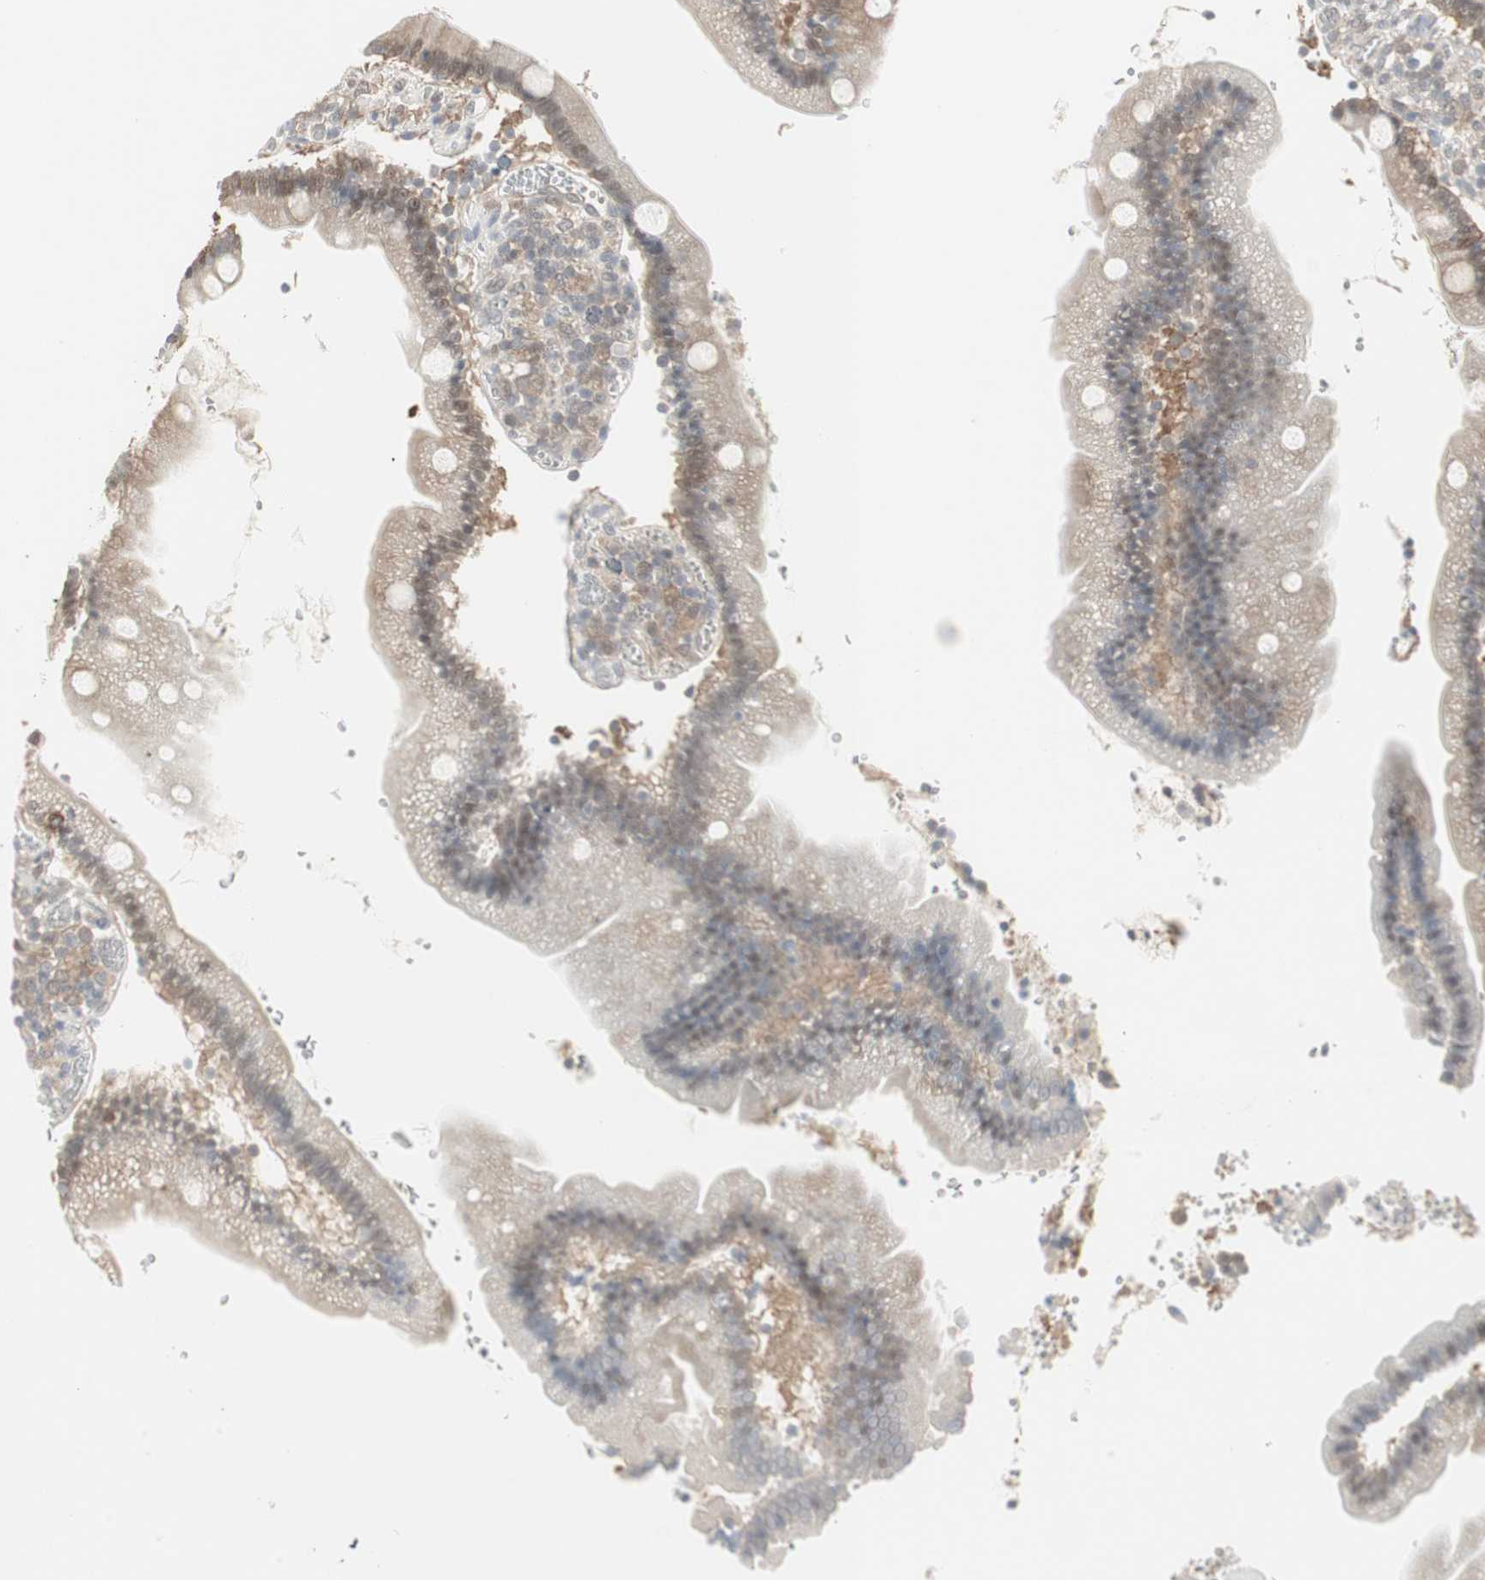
{"staining": {"intensity": "weak", "quantity": "25%-75%", "location": "cytoplasmic/membranous,nuclear"}, "tissue": "duodenum", "cell_type": "Glandular cells", "image_type": "normal", "snomed": [{"axis": "morphology", "description": "Normal tissue, NOS"}, {"axis": "topography", "description": "Duodenum"}], "caption": "Protein expression analysis of unremarkable duodenum demonstrates weak cytoplasmic/membranous,nuclear positivity in approximately 25%-75% of glandular cells.", "gene": "PTPA", "patient": {"sex": "male", "age": 66}}